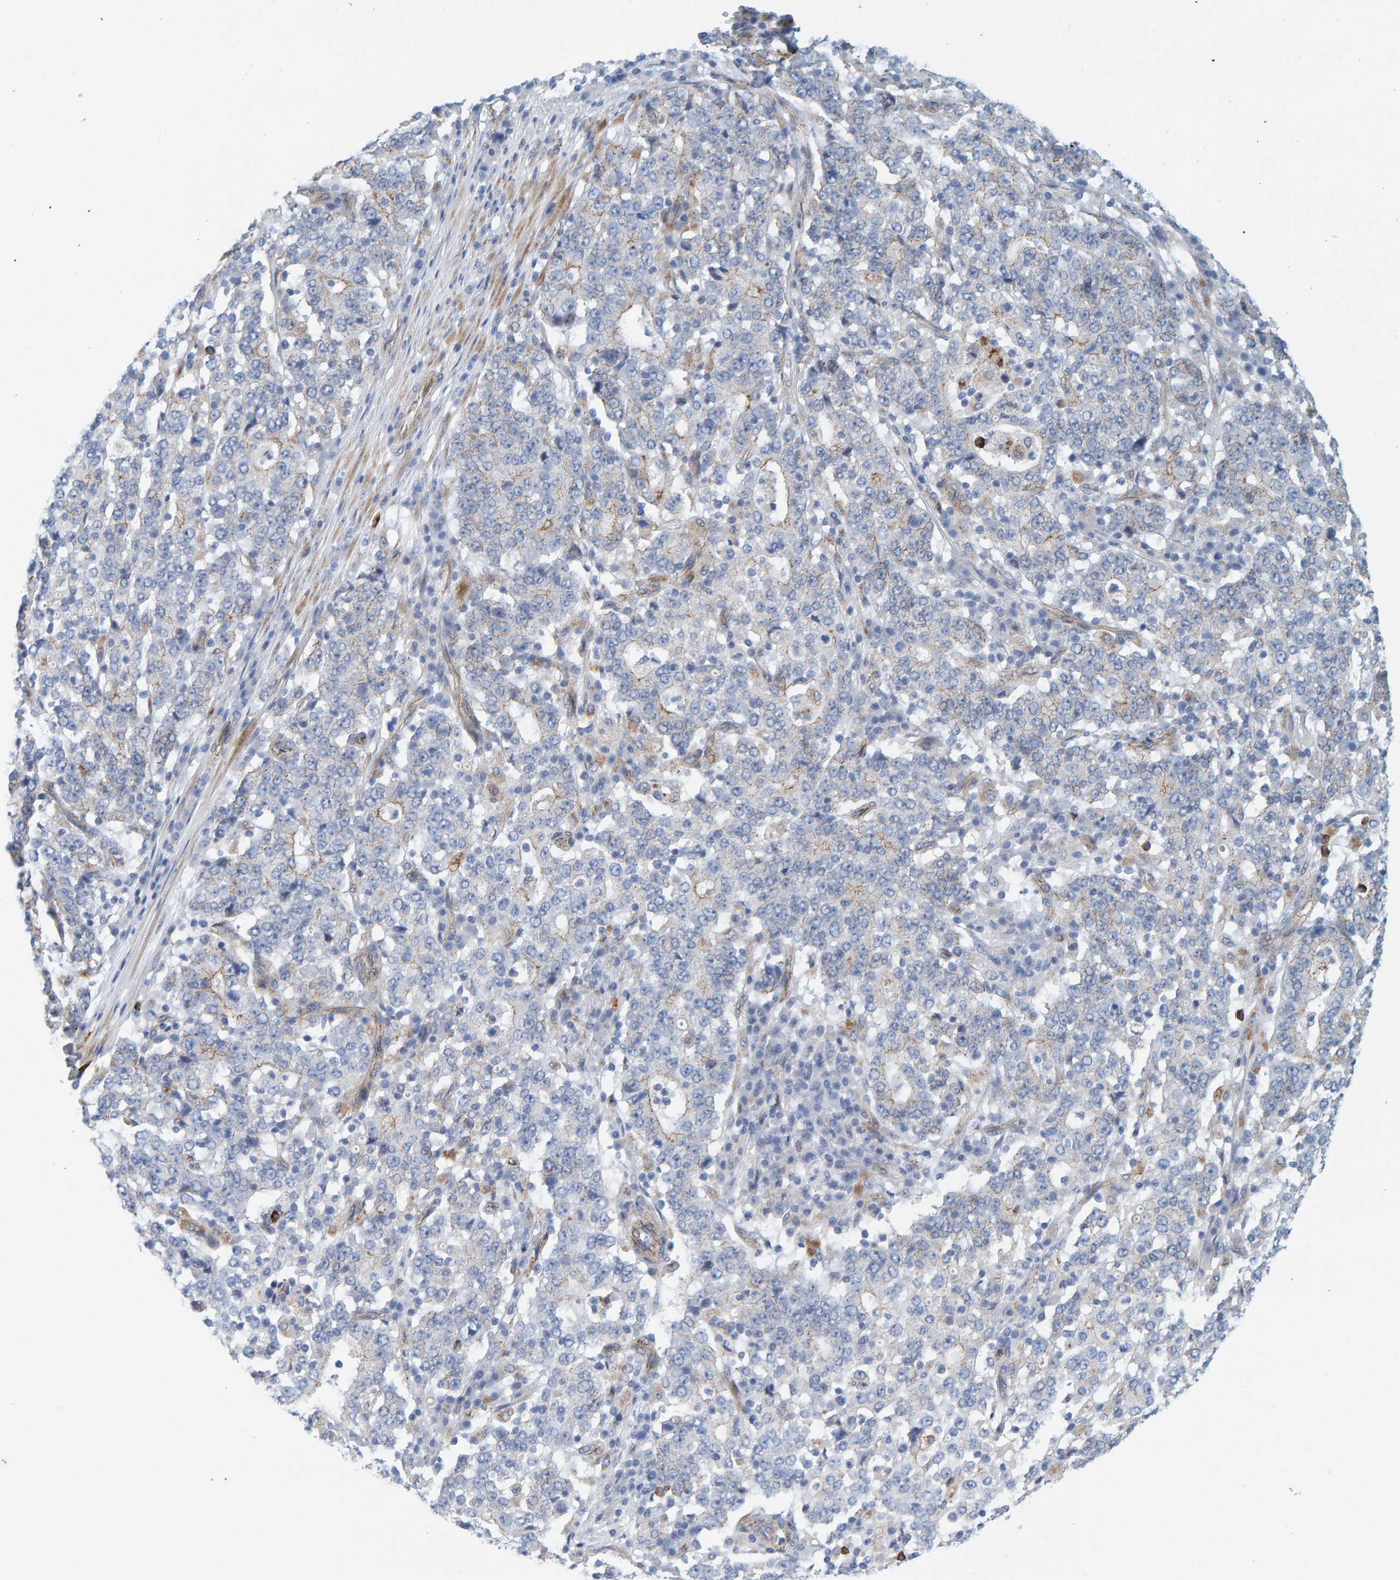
{"staining": {"intensity": "negative", "quantity": "none", "location": "none"}, "tissue": "stomach cancer", "cell_type": "Tumor cells", "image_type": "cancer", "snomed": [{"axis": "morphology", "description": "Adenocarcinoma, NOS"}, {"axis": "topography", "description": "Stomach"}], "caption": "Stomach cancer (adenocarcinoma) stained for a protein using immunohistochemistry shows no positivity tumor cells.", "gene": "KRBA2", "patient": {"sex": "male", "age": 59}}